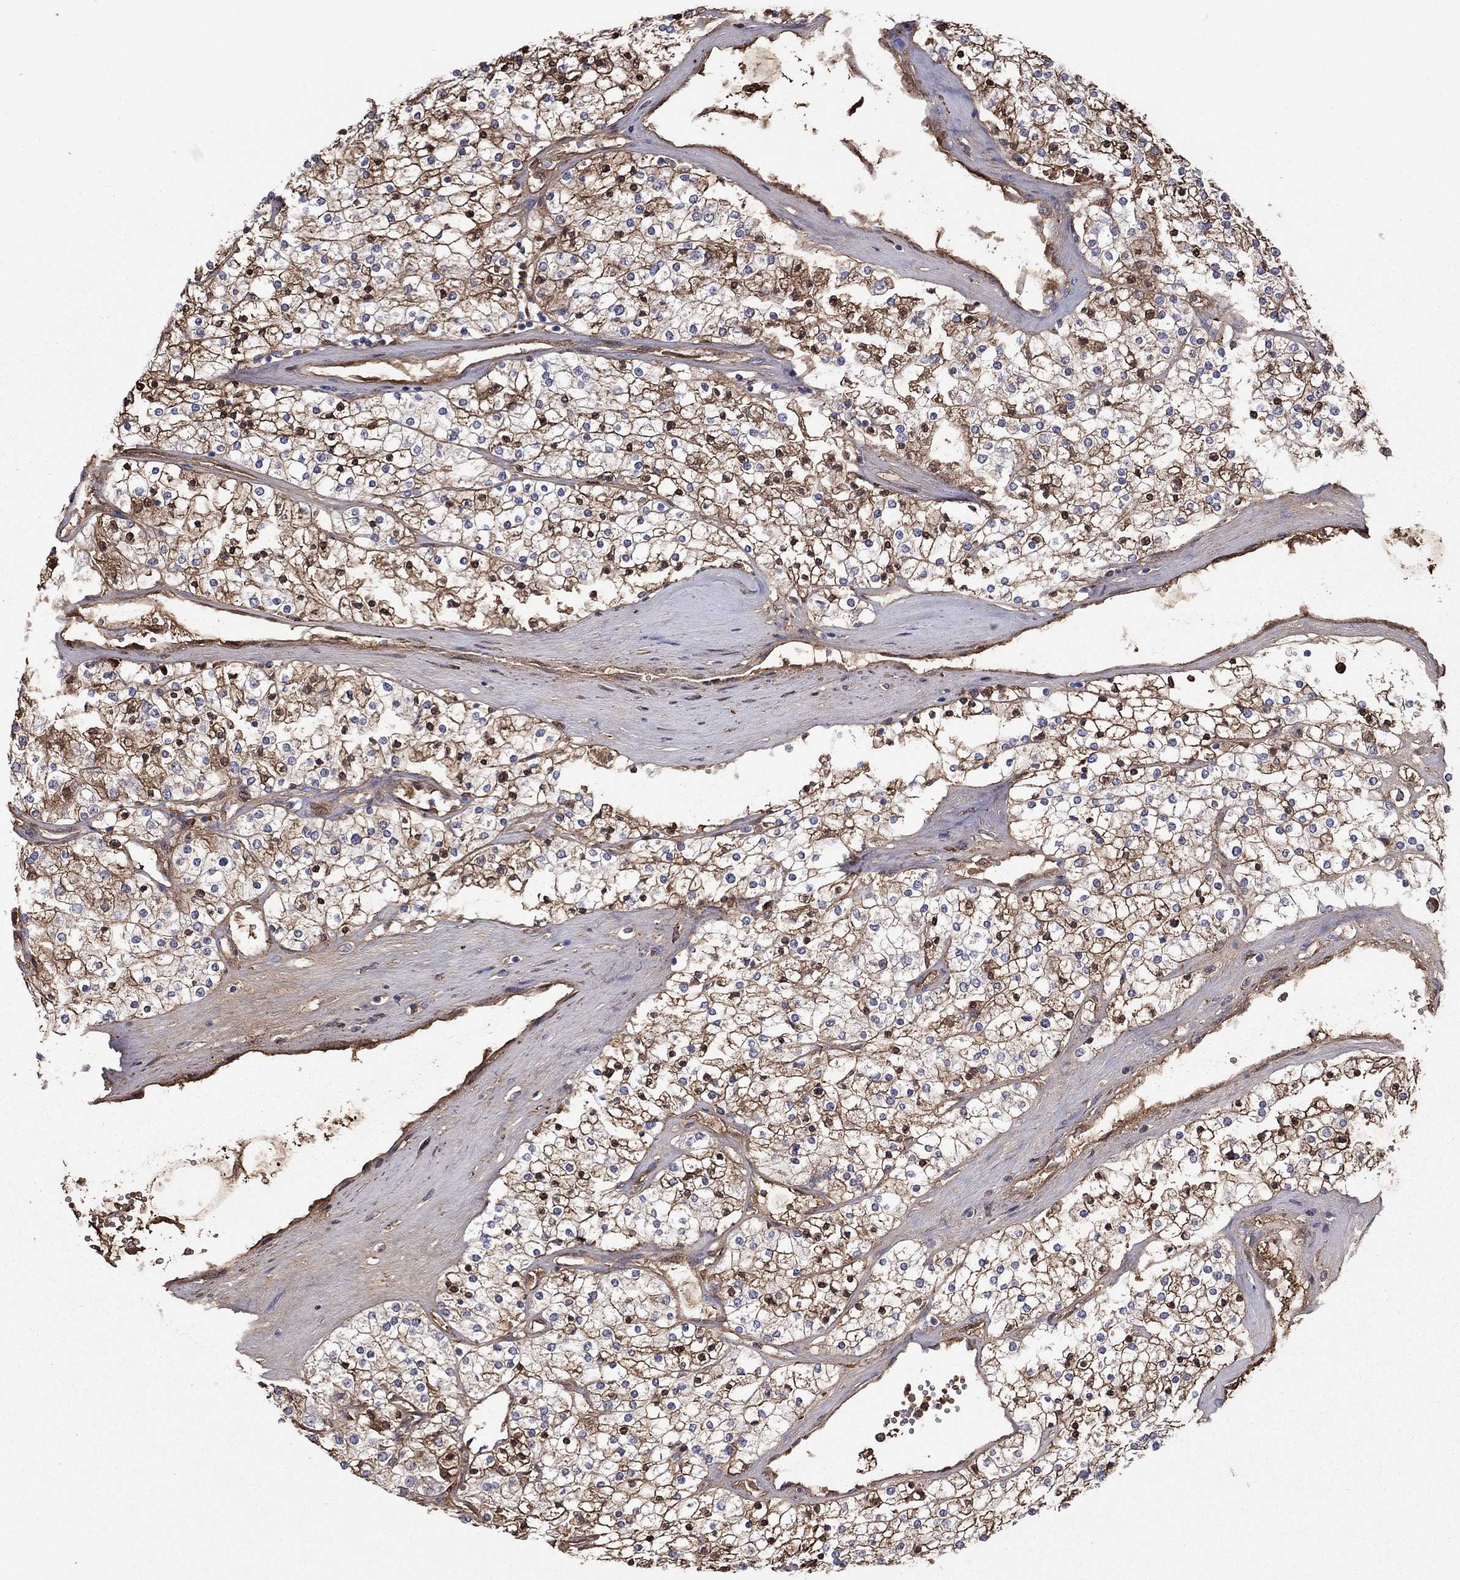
{"staining": {"intensity": "moderate", "quantity": "25%-75%", "location": "cytoplasmic/membranous,nuclear"}, "tissue": "renal cancer", "cell_type": "Tumor cells", "image_type": "cancer", "snomed": [{"axis": "morphology", "description": "Adenocarcinoma, NOS"}, {"axis": "topography", "description": "Kidney"}], "caption": "A high-resolution photomicrograph shows immunohistochemistry (IHC) staining of renal adenocarcinoma, which demonstrates moderate cytoplasmic/membranous and nuclear expression in about 25%-75% of tumor cells.", "gene": "HPX", "patient": {"sex": "male", "age": 80}}